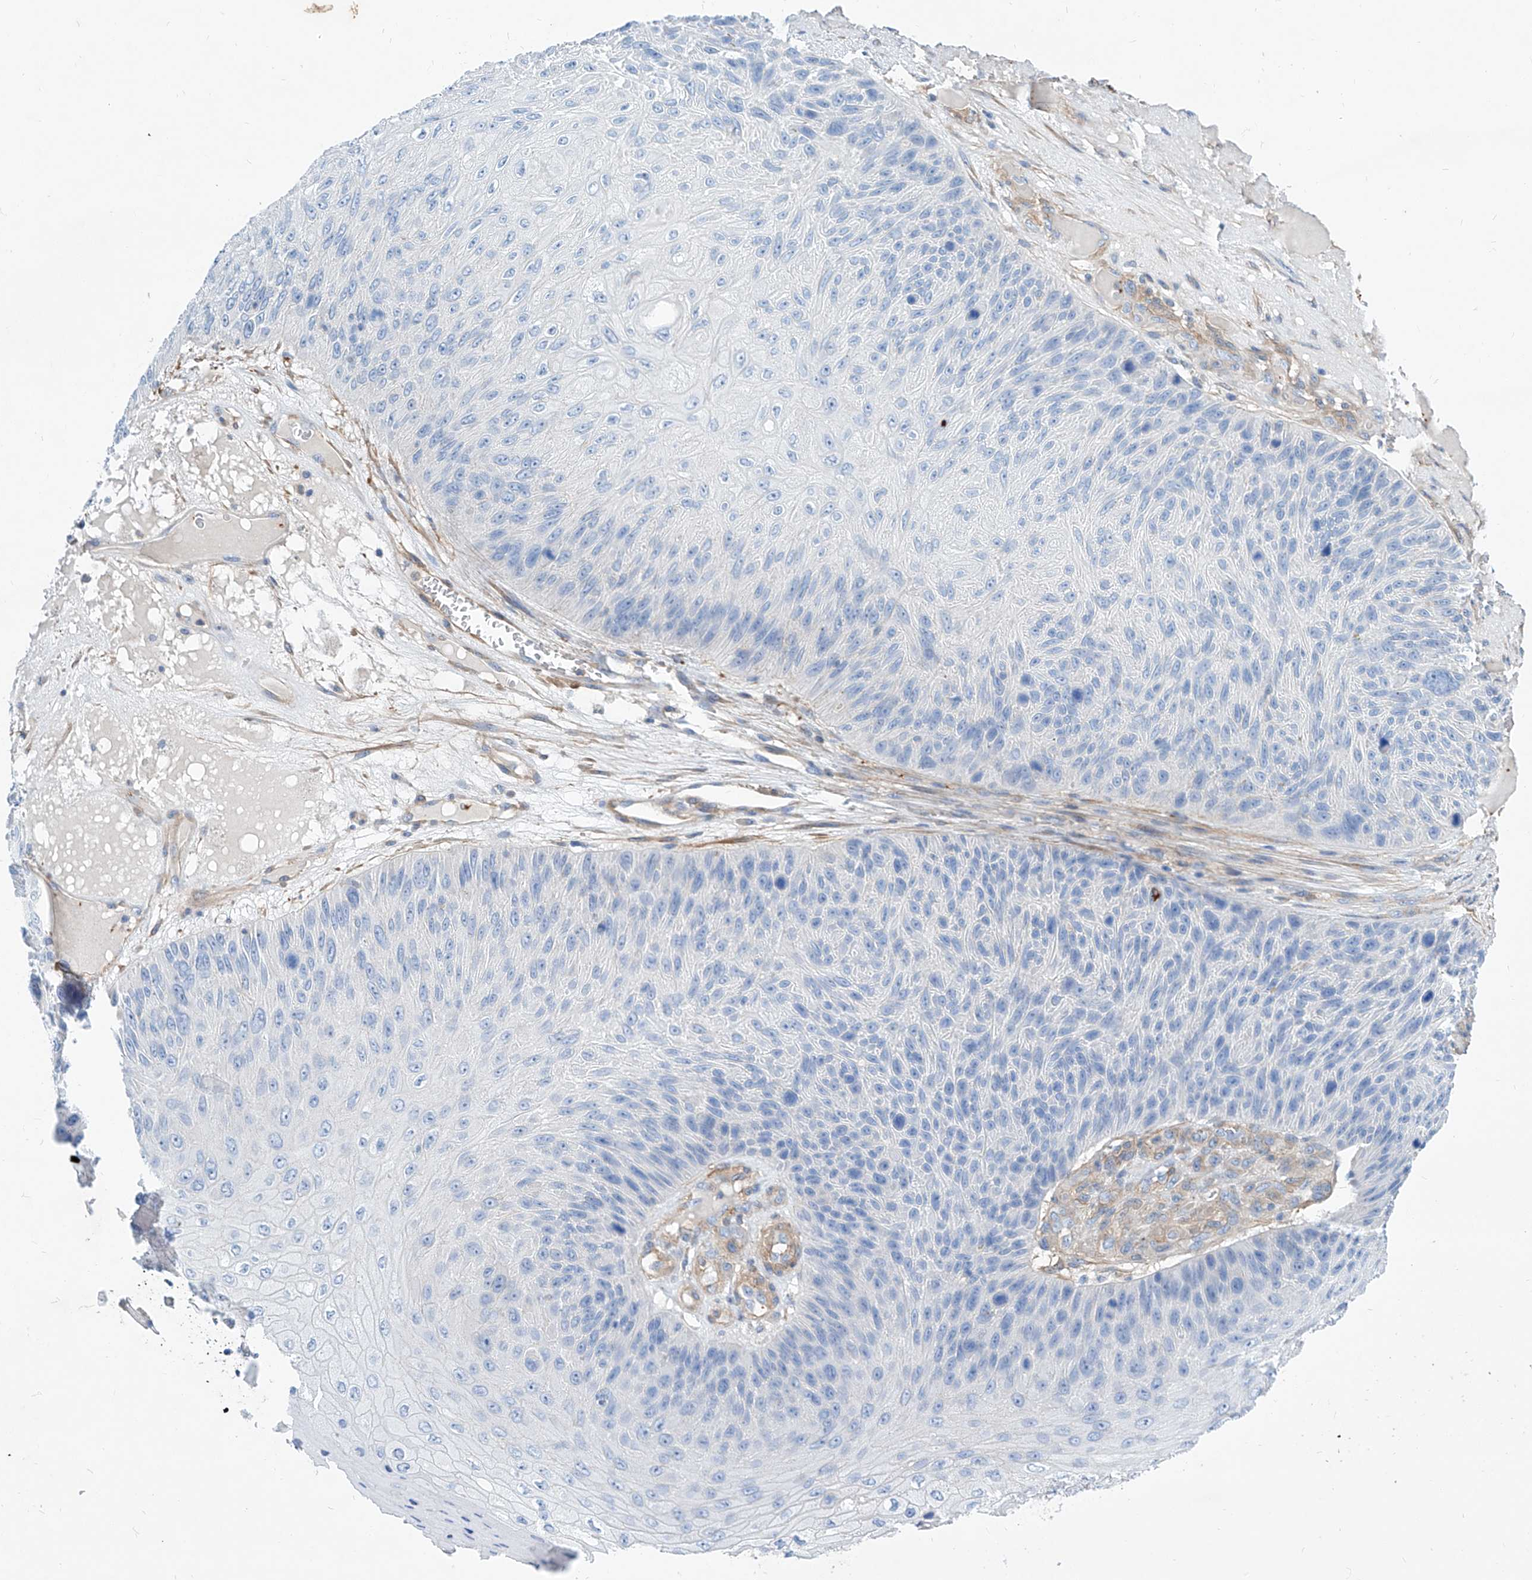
{"staining": {"intensity": "negative", "quantity": "none", "location": "none"}, "tissue": "skin cancer", "cell_type": "Tumor cells", "image_type": "cancer", "snomed": [{"axis": "morphology", "description": "Squamous cell carcinoma, NOS"}, {"axis": "topography", "description": "Skin"}], "caption": "The photomicrograph reveals no significant expression in tumor cells of skin cancer.", "gene": "TAS2R60", "patient": {"sex": "female", "age": 88}}